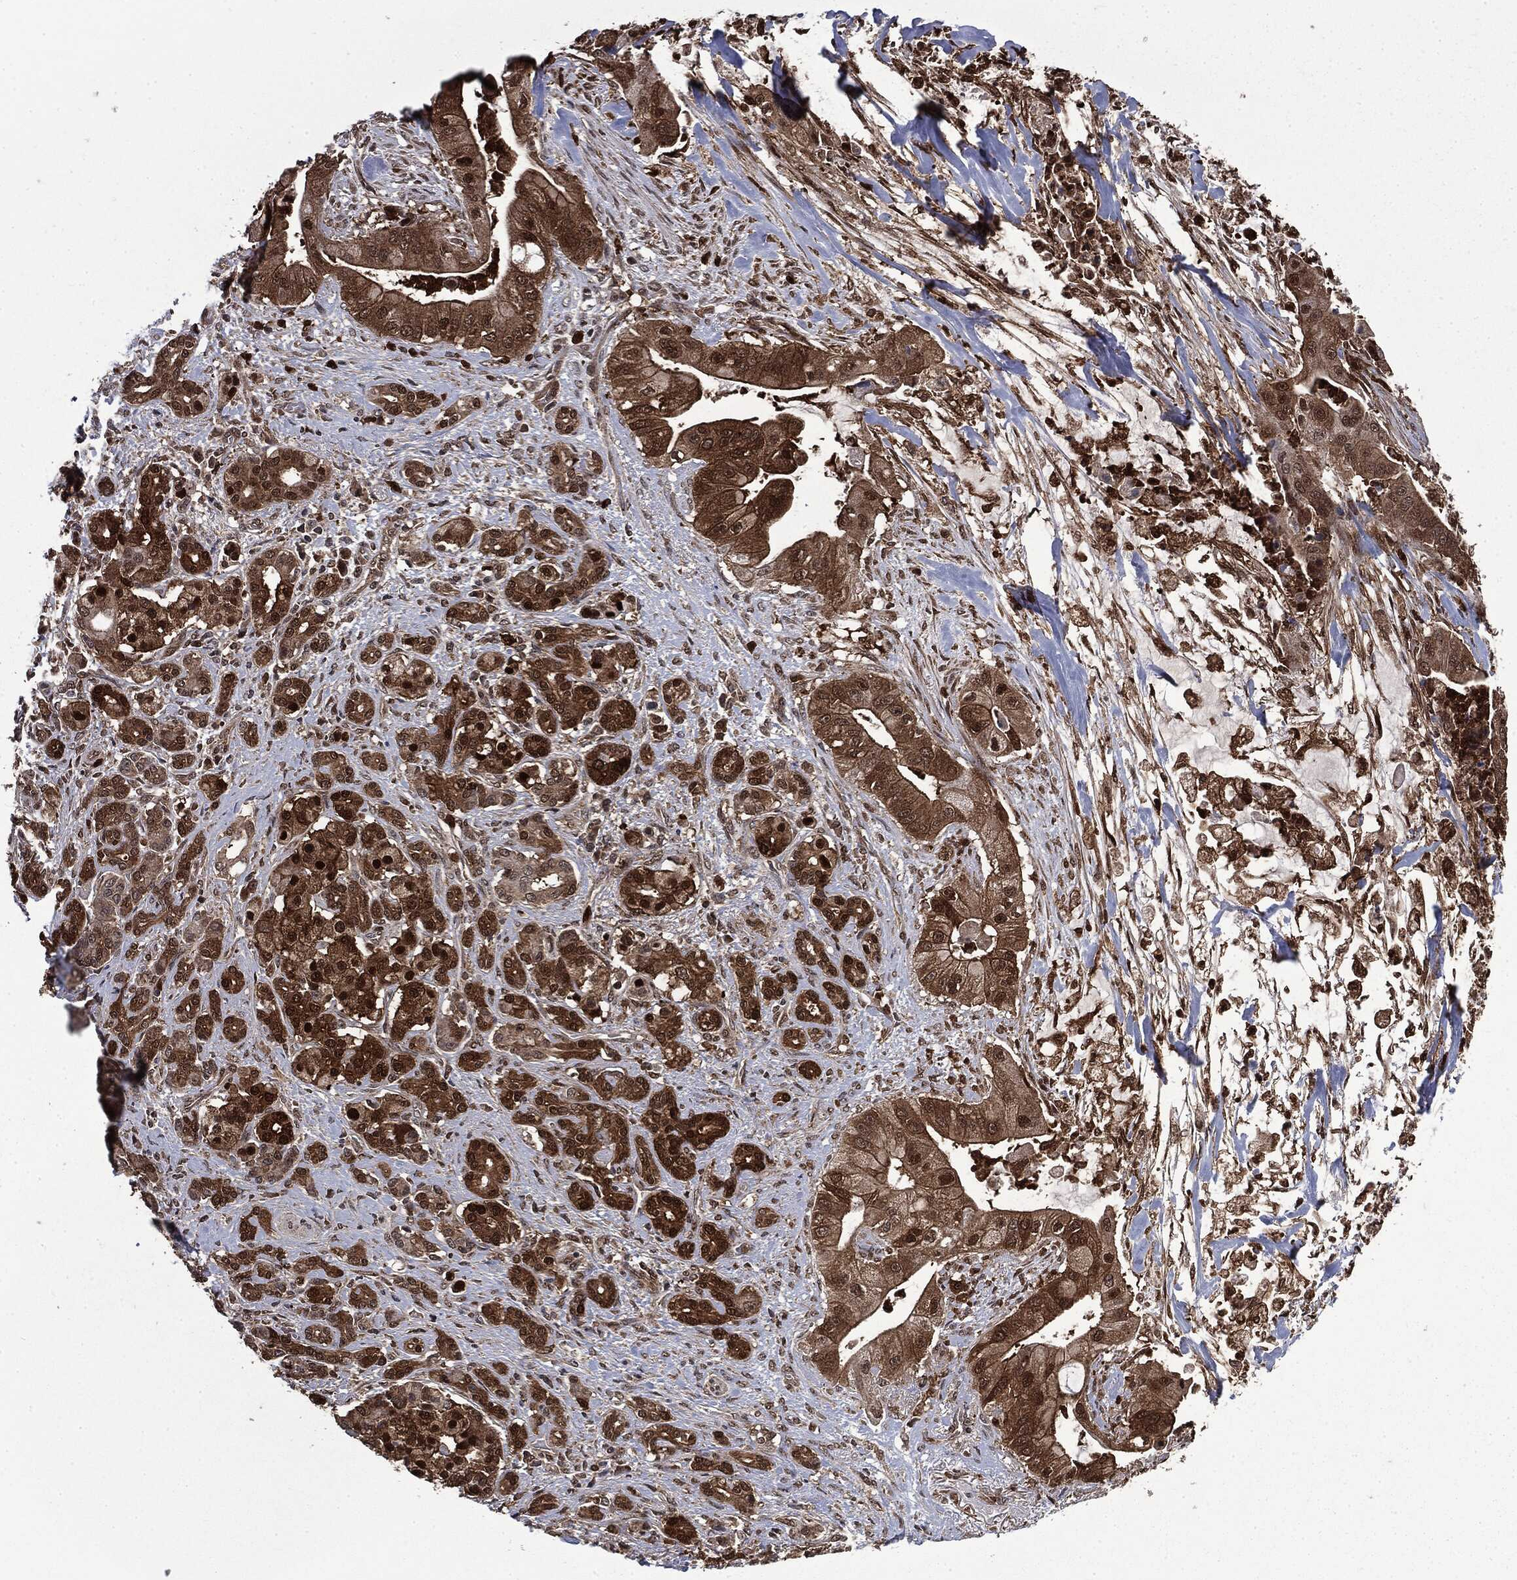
{"staining": {"intensity": "strong", "quantity": ">75%", "location": "cytoplasmic/membranous,nuclear"}, "tissue": "pancreatic cancer", "cell_type": "Tumor cells", "image_type": "cancer", "snomed": [{"axis": "morphology", "description": "Normal tissue, NOS"}, {"axis": "morphology", "description": "Inflammation, NOS"}, {"axis": "morphology", "description": "Adenocarcinoma, NOS"}, {"axis": "topography", "description": "Pancreas"}], "caption": "Human adenocarcinoma (pancreatic) stained with a brown dye exhibits strong cytoplasmic/membranous and nuclear positive expression in approximately >75% of tumor cells.", "gene": "GPI", "patient": {"sex": "male", "age": 57}}